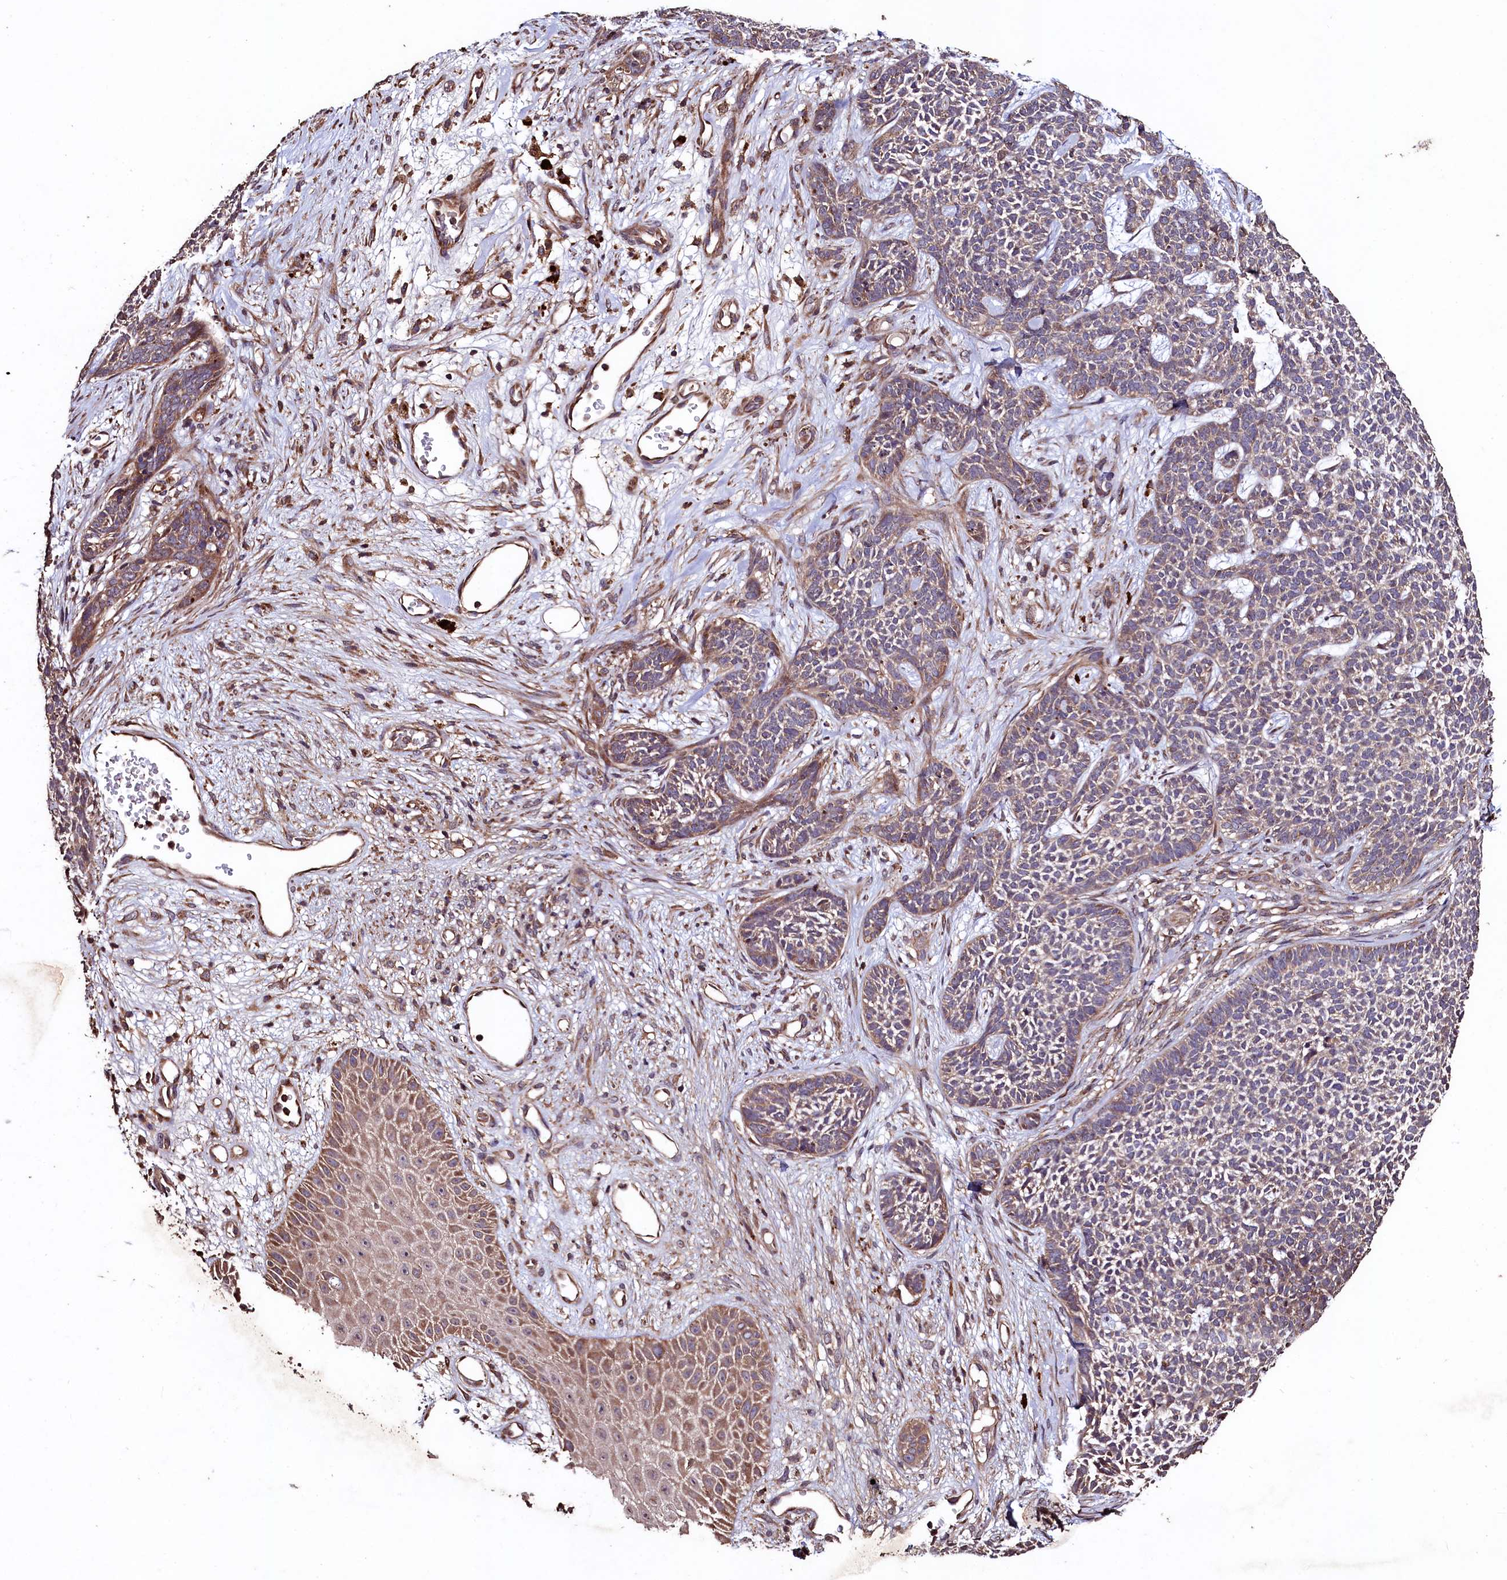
{"staining": {"intensity": "weak", "quantity": "25%-75%", "location": "cytoplasmic/membranous"}, "tissue": "skin cancer", "cell_type": "Tumor cells", "image_type": "cancer", "snomed": [{"axis": "morphology", "description": "Basal cell carcinoma"}, {"axis": "topography", "description": "Skin"}], "caption": "IHC micrograph of neoplastic tissue: skin cancer stained using immunohistochemistry (IHC) displays low levels of weak protein expression localized specifically in the cytoplasmic/membranous of tumor cells, appearing as a cytoplasmic/membranous brown color.", "gene": "TMEM98", "patient": {"sex": "female", "age": 84}}